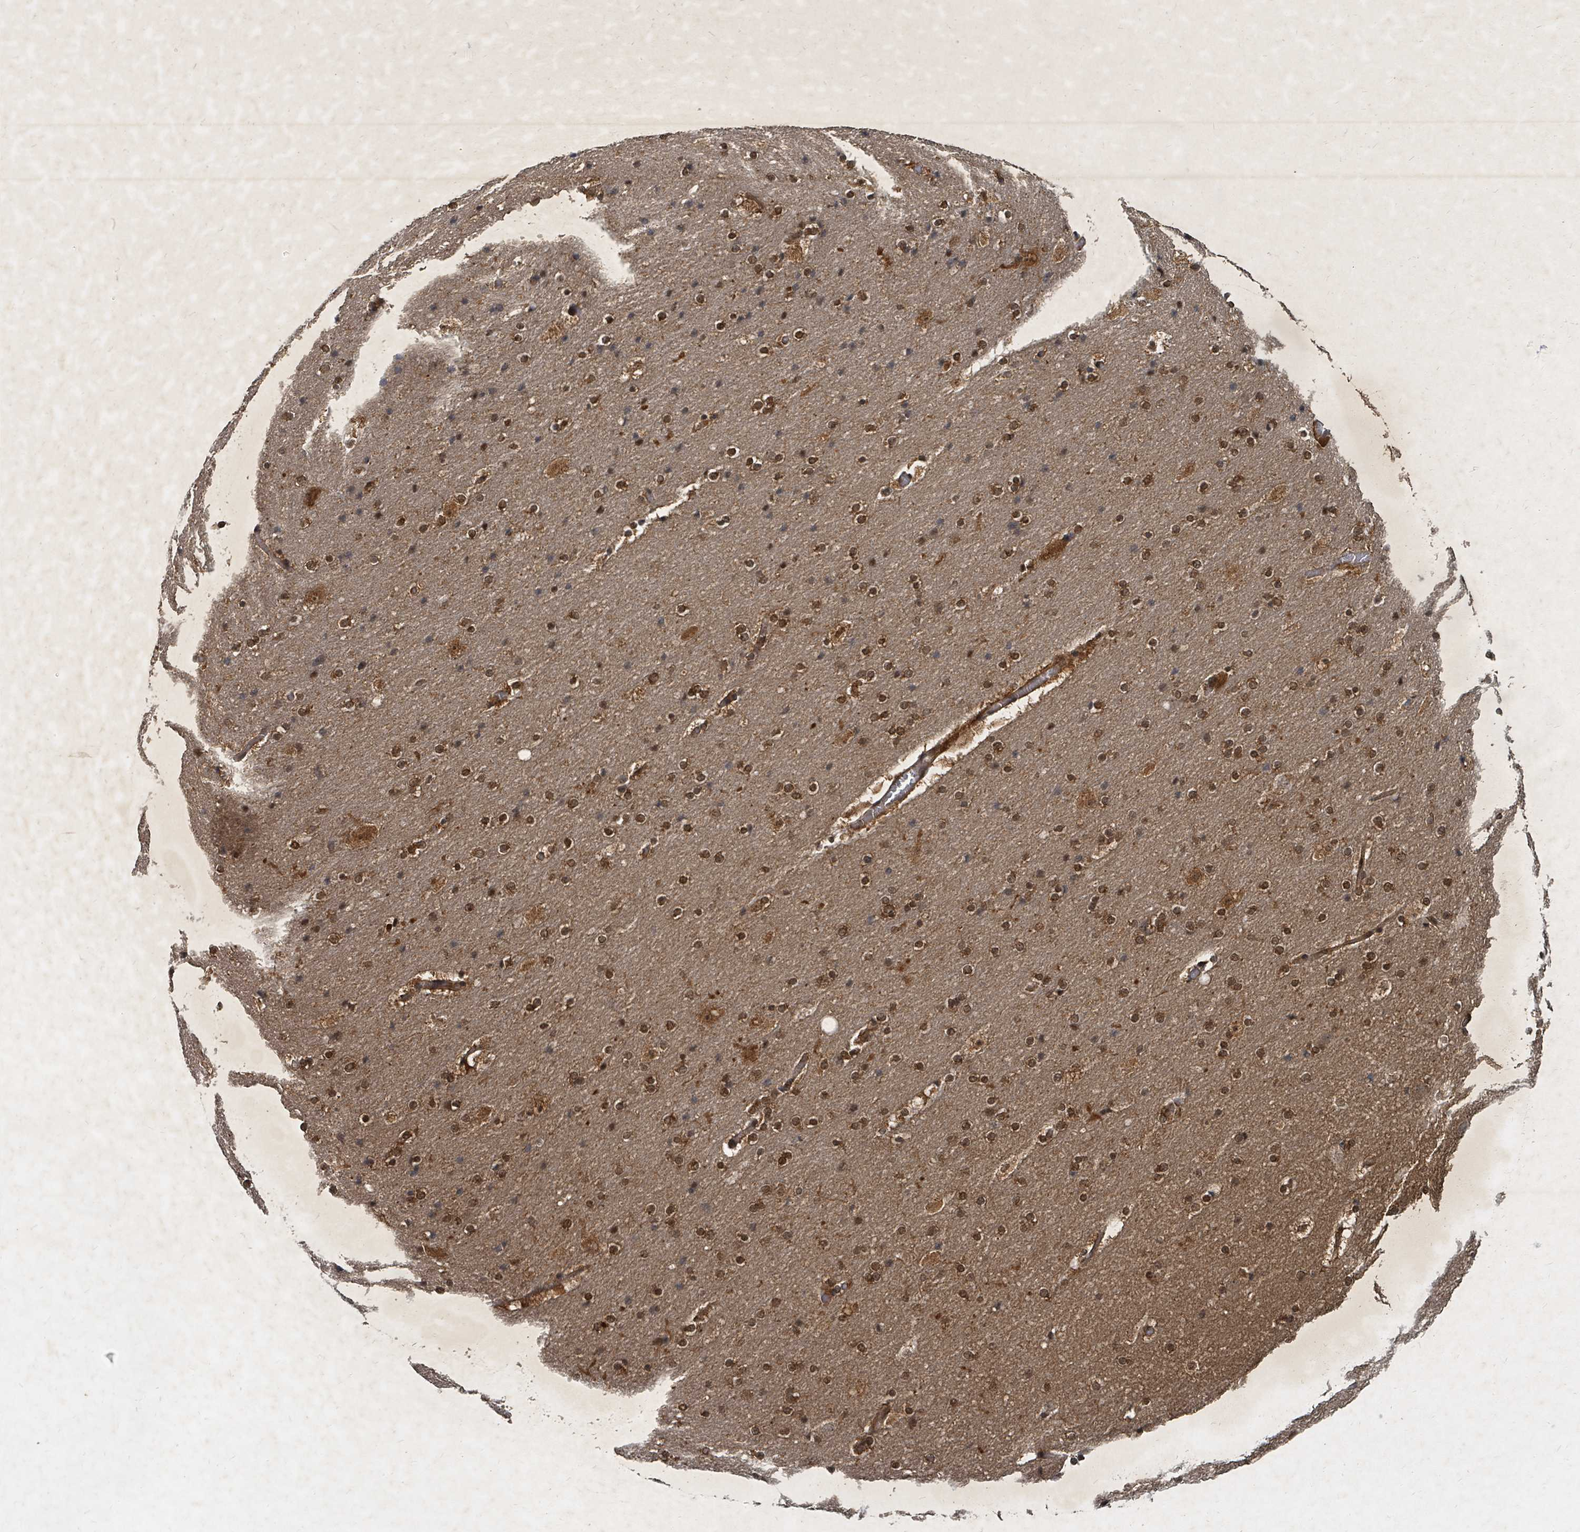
{"staining": {"intensity": "moderate", "quantity": ">75%", "location": "cytoplasmic/membranous,nuclear"}, "tissue": "cerebral cortex", "cell_type": "Endothelial cells", "image_type": "normal", "snomed": [{"axis": "morphology", "description": "Normal tissue, NOS"}, {"axis": "topography", "description": "Cerebral cortex"}], "caption": "Moderate cytoplasmic/membranous,nuclear protein staining is present in approximately >75% of endothelial cells in cerebral cortex.", "gene": "KDM4E", "patient": {"sex": "male", "age": 57}}